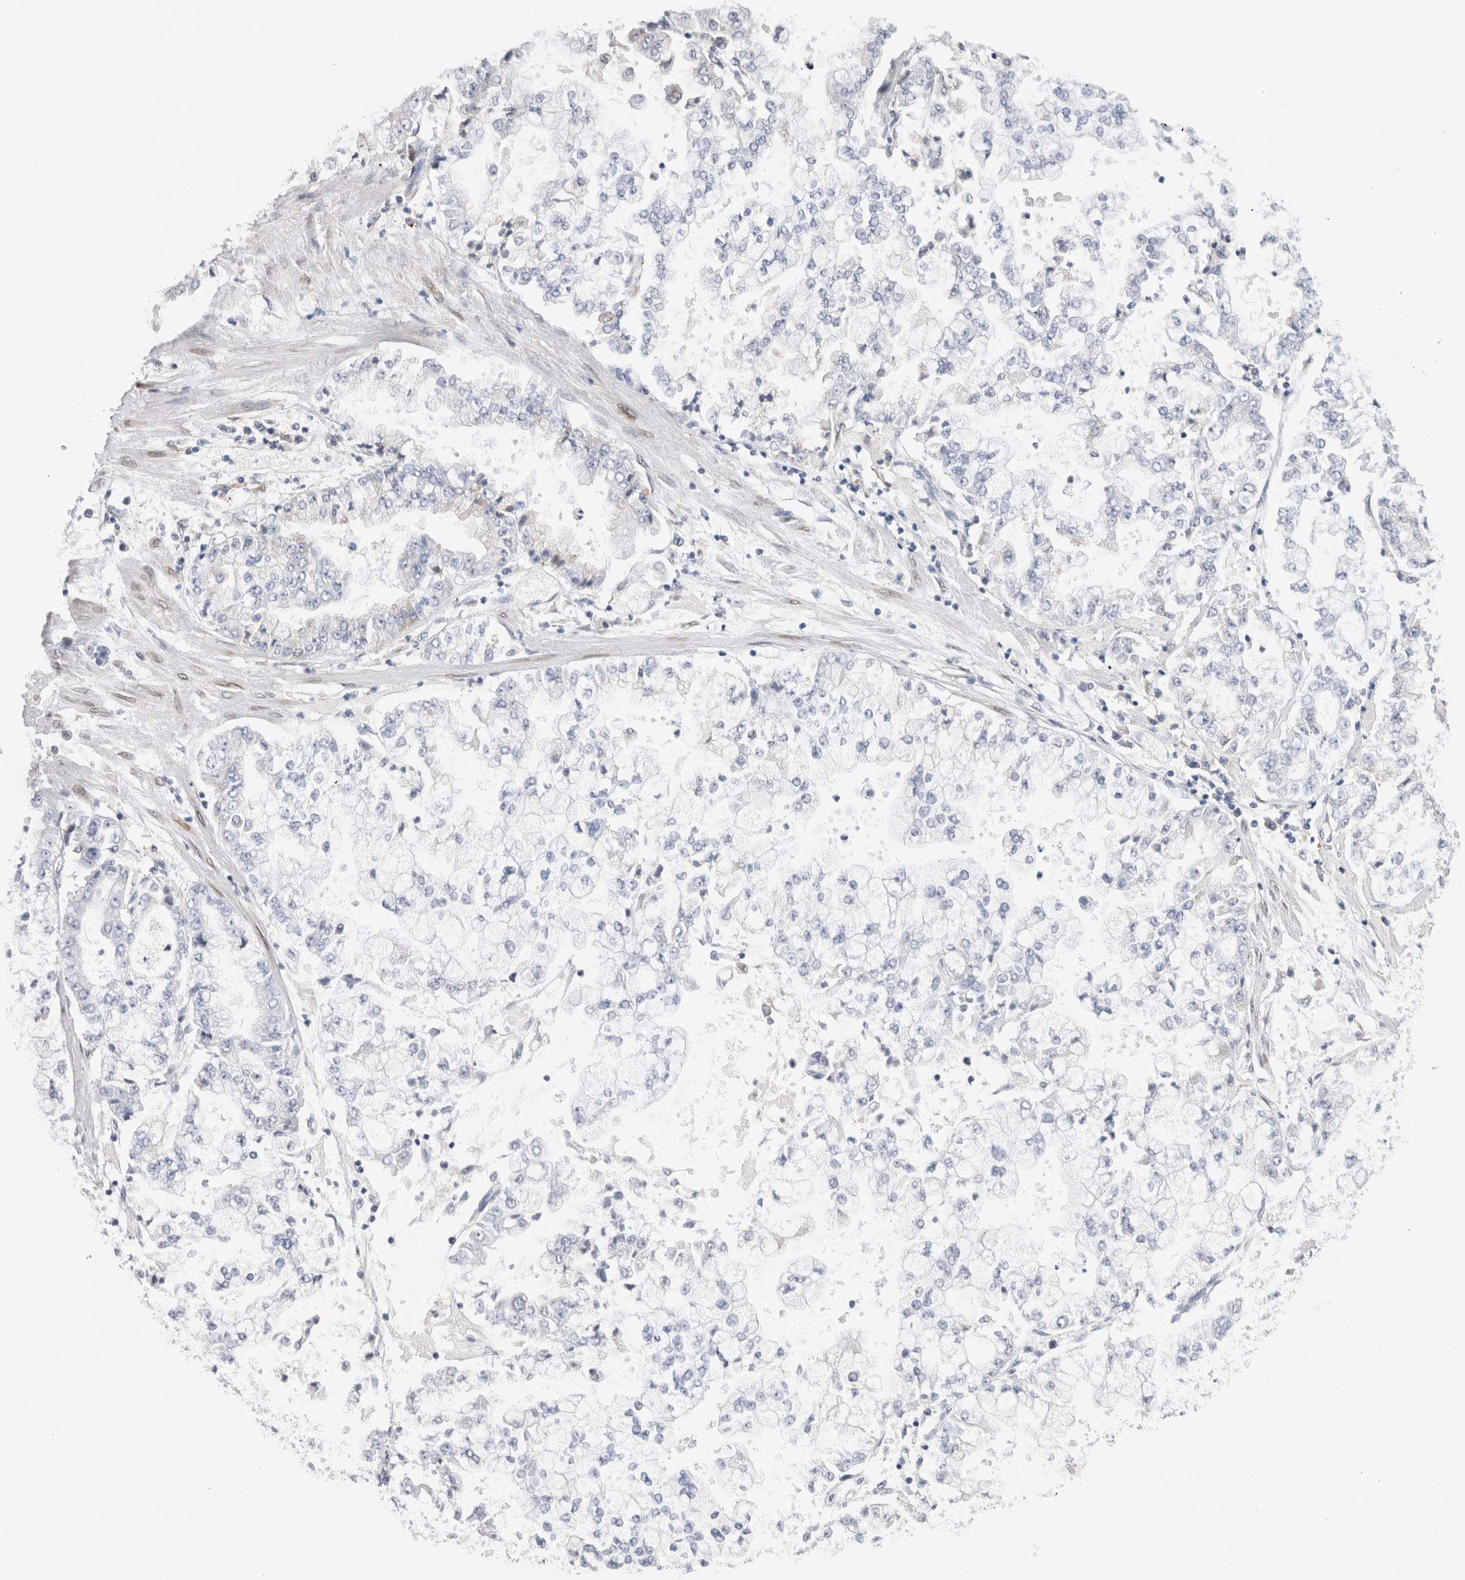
{"staining": {"intensity": "negative", "quantity": "none", "location": "none"}, "tissue": "stomach cancer", "cell_type": "Tumor cells", "image_type": "cancer", "snomed": [{"axis": "morphology", "description": "Adenocarcinoma, NOS"}, {"axis": "topography", "description": "Stomach"}], "caption": "High power microscopy histopathology image of an immunohistochemistry image of adenocarcinoma (stomach), revealing no significant positivity in tumor cells.", "gene": "VCPIP1", "patient": {"sex": "male", "age": 76}}